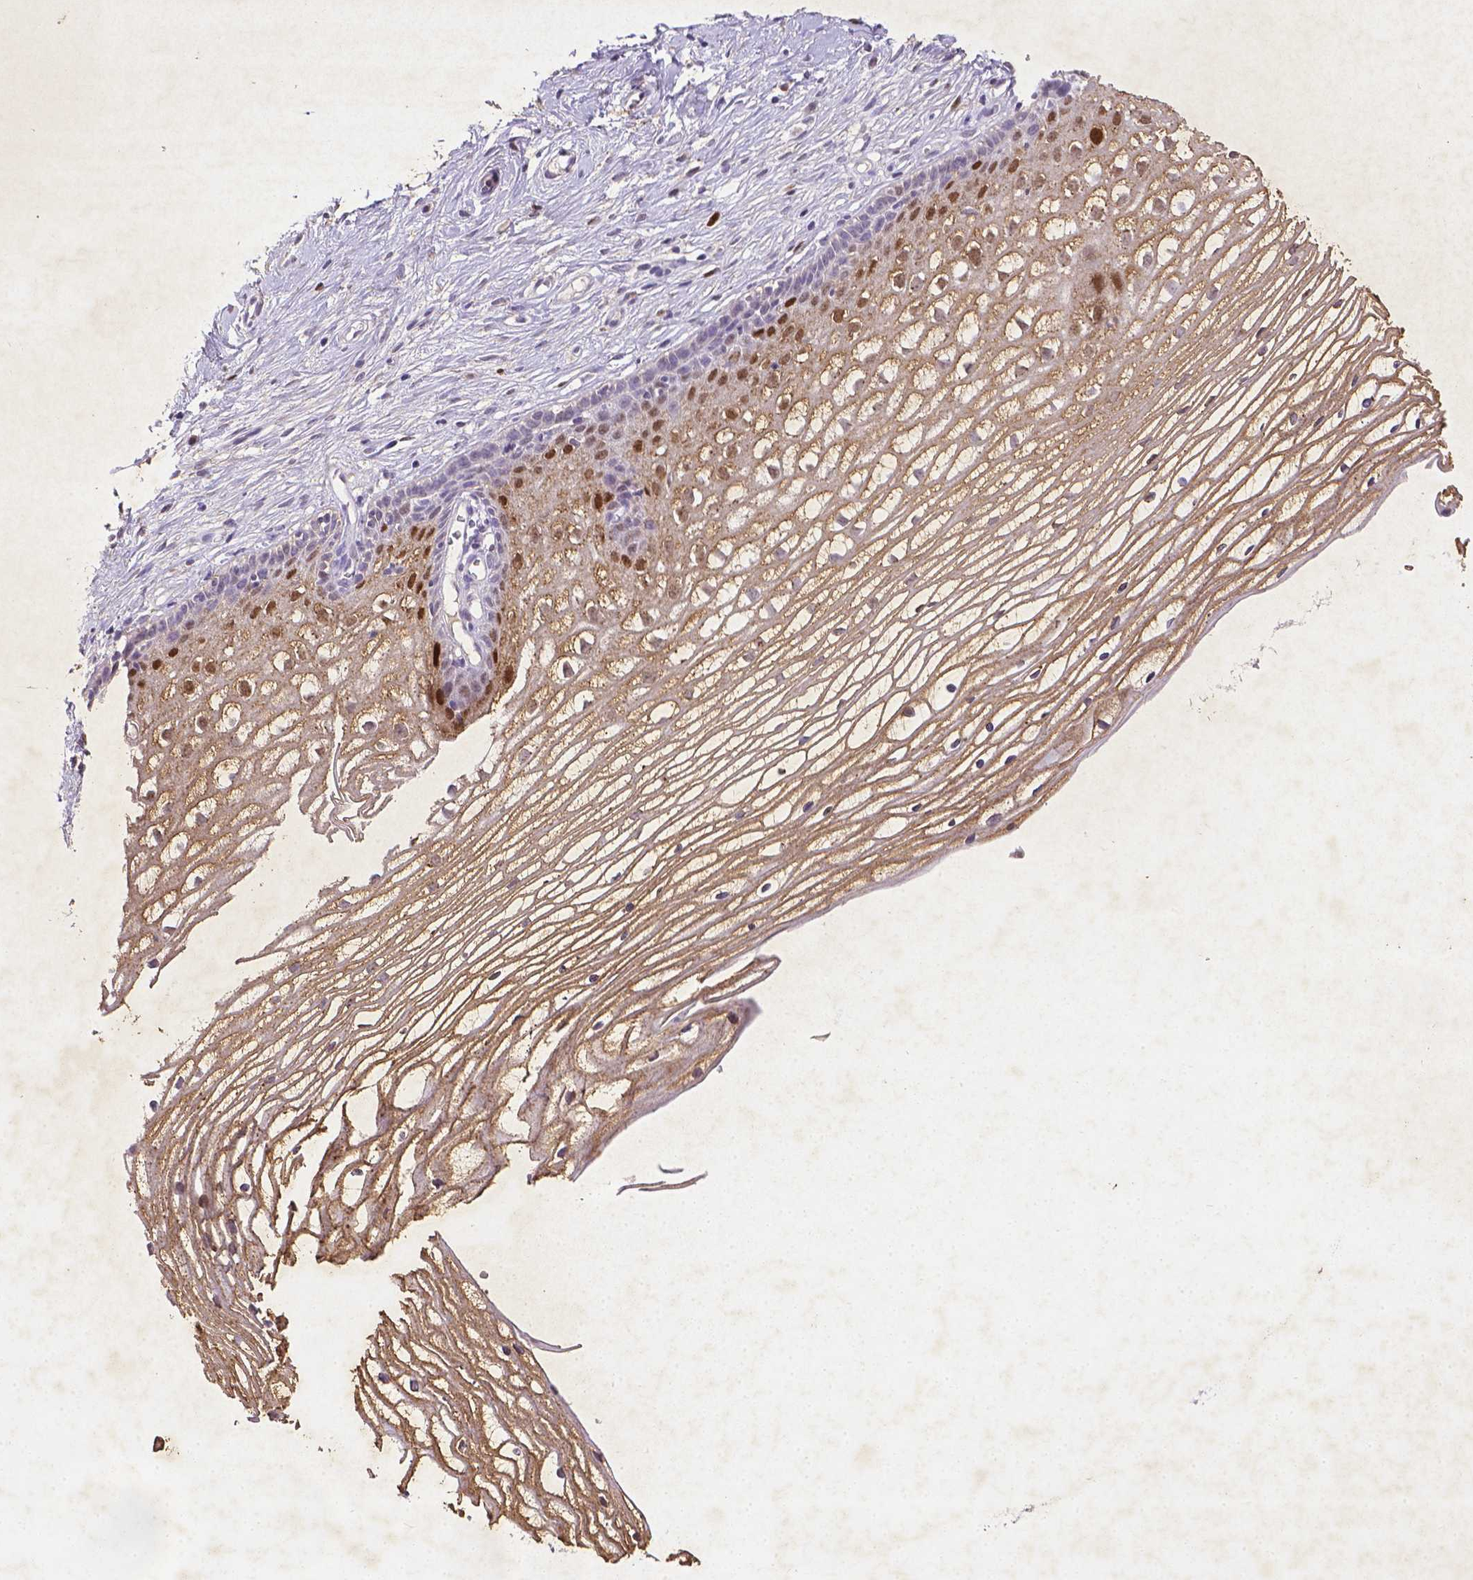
{"staining": {"intensity": "moderate", "quantity": "25%-75%", "location": "cytoplasmic/membranous"}, "tissue": "cervix", "cell_type": "Glandular cells", "image_type": "normal", "snomed": [{"axis": "morphology", "description": "Normal tissue, NOS"}, {"axis": "topography", "description": "Cervix"}], "caption": "Immunohistochemical staining of unremarkable human cervix reveals 25%-75% levels of moderate cytoplasmic/membranous protein positivity in about 25%-75% of glandular cells.", "gene": "CDKN1A", "patient": {"sex": "female", "age": 40}}